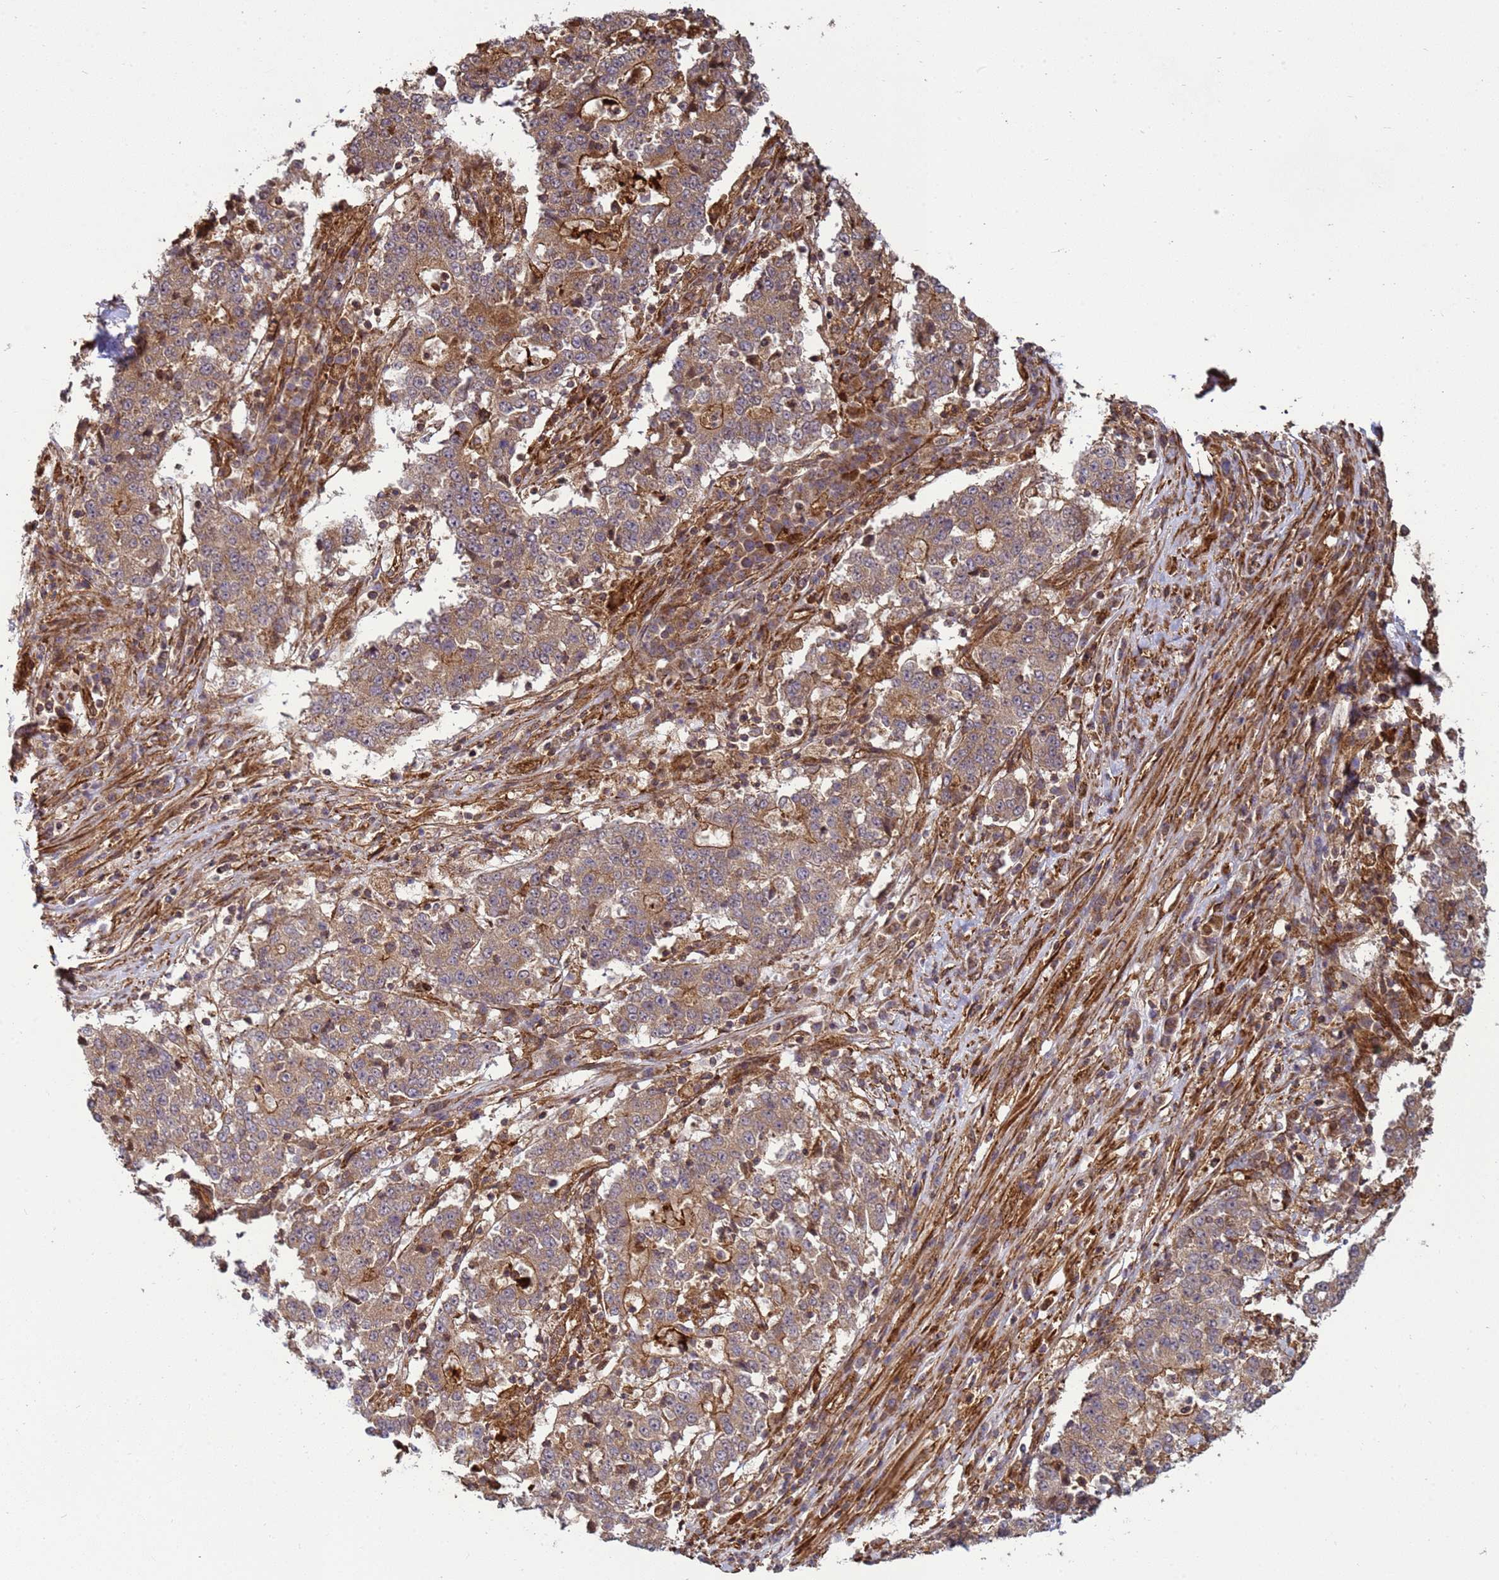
{"staining": {"intensity": "moderate", "quantity": ">75%", "location": "cytoplasmic/membranous"}, "tissue": "stomach cancer", "cell_type": "Tumor cells", "image_type": "cancer", "snomed": [{"axis": "morphology", "description": "Adenocarcinoma, NOS"}, {"axis": "topography", "description": "Stomach"}], "caption": "A medium amount of moderate cytoplasmic/membranous staining is present in about >75% of tumor cells in stomach cancer tissue.", "gene": "CNOT1", "patient": {"sex": "male", "age": 59}}